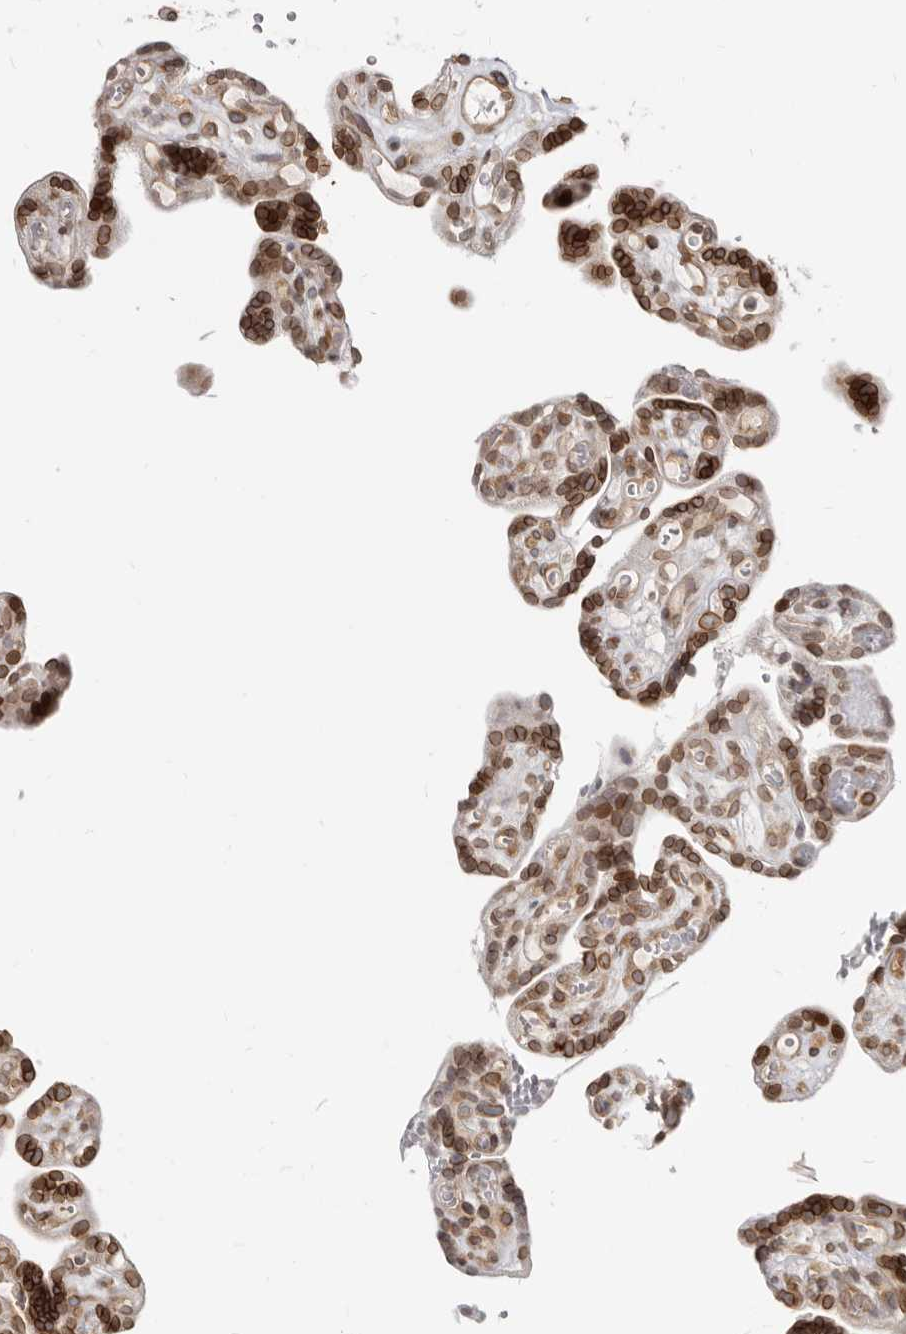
{"staining": {"intensity": "moderate", "quantity": ">75%", "location": "cytoplasmic/membranous,nuclear"}, "tissue": "placenta", "cell_type": "Decidual cells", "image_type": "normal", "snomed": [{"axis": "morphology", "description": "Normal tissue, NOS"}, {"axis": "topography", "description": "Placenta"}], "caption": "Immunohistochemistry (IHC) of normal placenta exhibits medium levels of moderate cytoplasmic/membranous,nuclear positivity in about >75% of decidual cells.", "gene": "NUP153", "patient": {"sex": "female", "age": 30}}